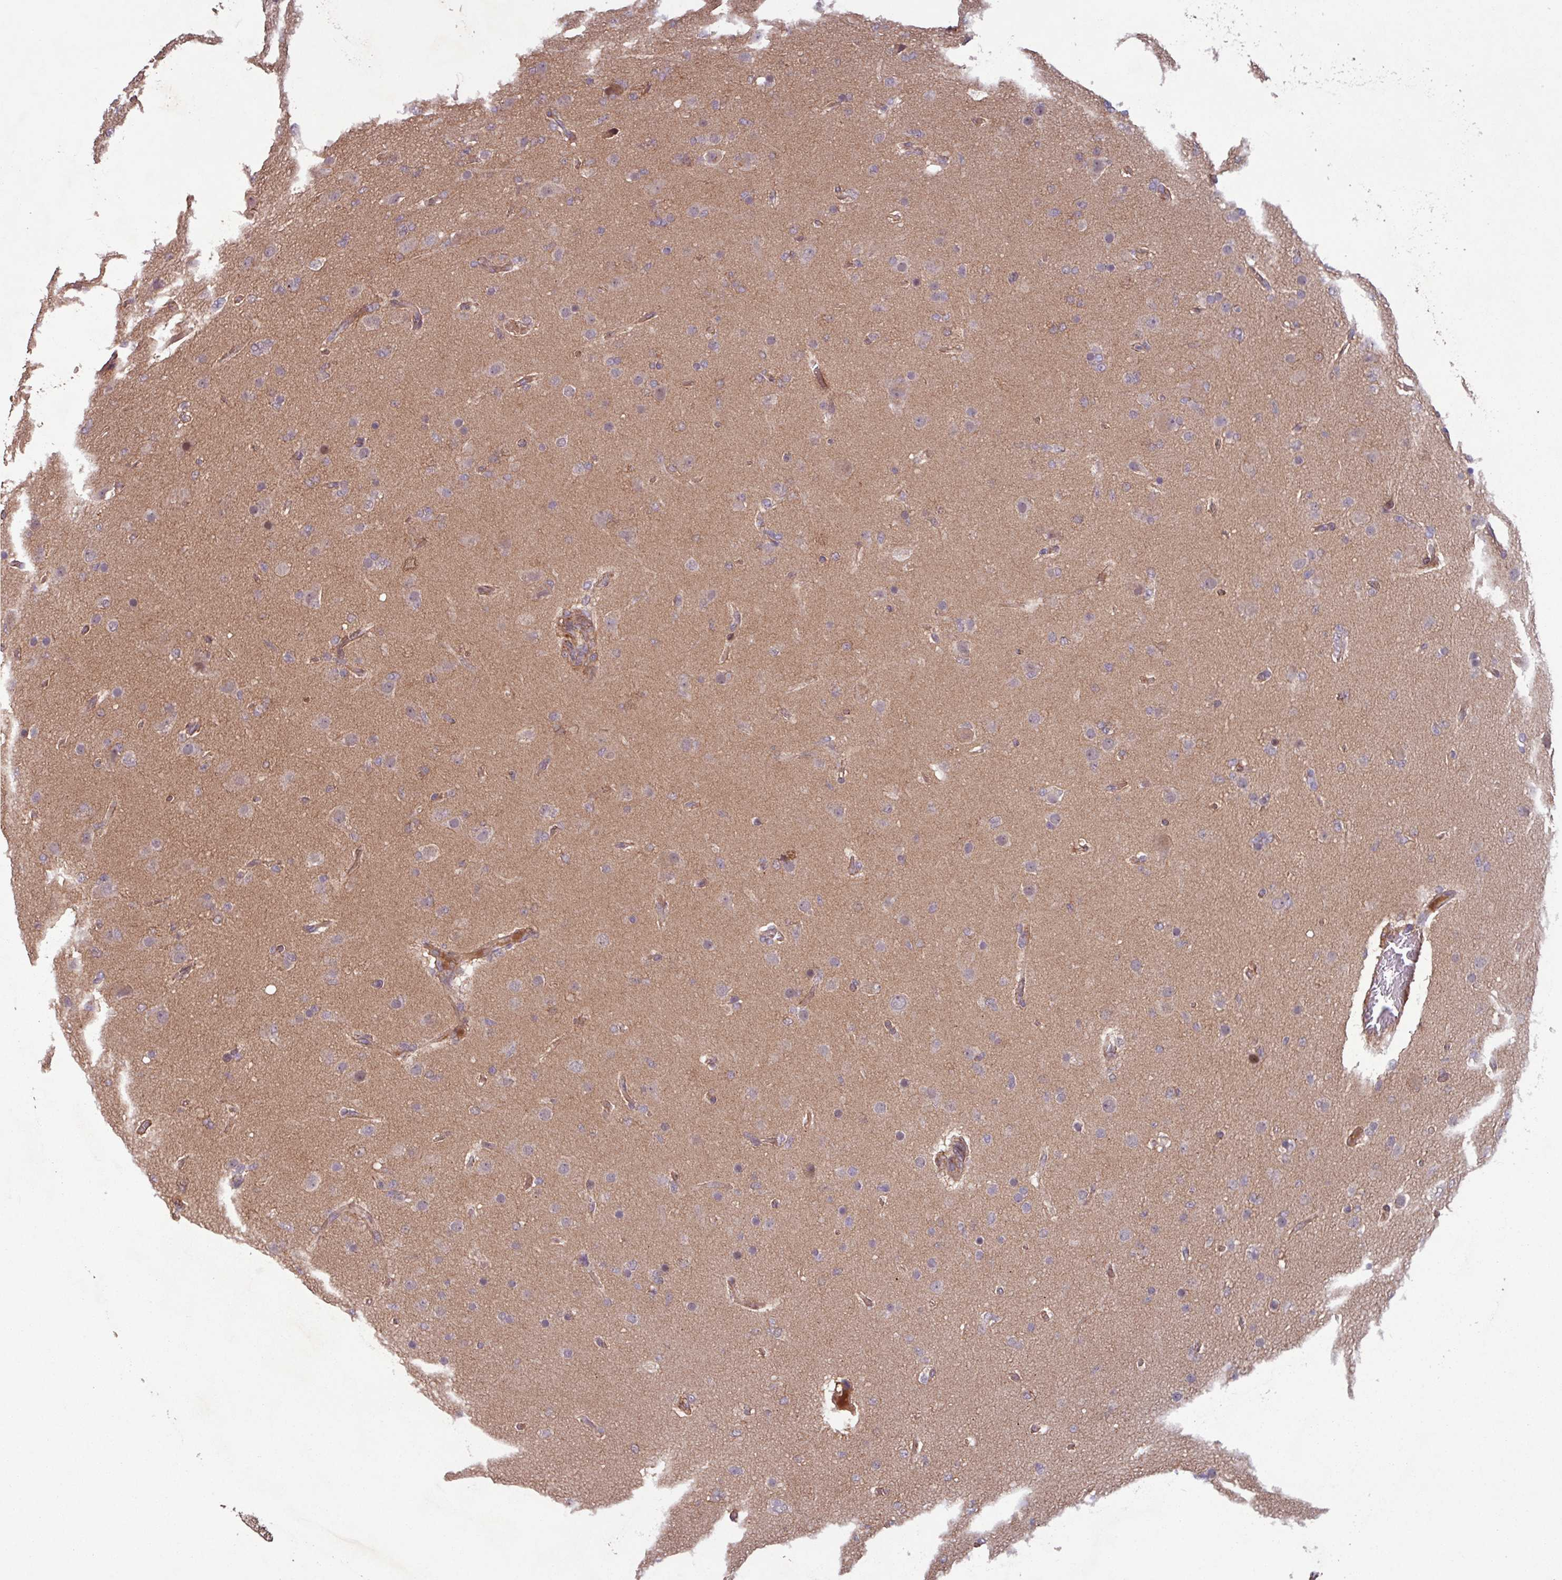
{"staining": {"intensity": "negative", "quantity": "none", "location": "none"}, "tissue": "glioma", "cell_type": "Tumor cells", "image_type": "cancer", "snomed": [{"axis": "morphology", "description": "Glioma, malignant, High grade"}, {"axis": "topography", "description": "Brain"}], "caption": "Immunohistochemistry image of glioma stained for a protein (brown), which demonstrates no expression in tumor cells.", "gene": "TMEM88", "patient": {"sex": "female", "age": 74}}